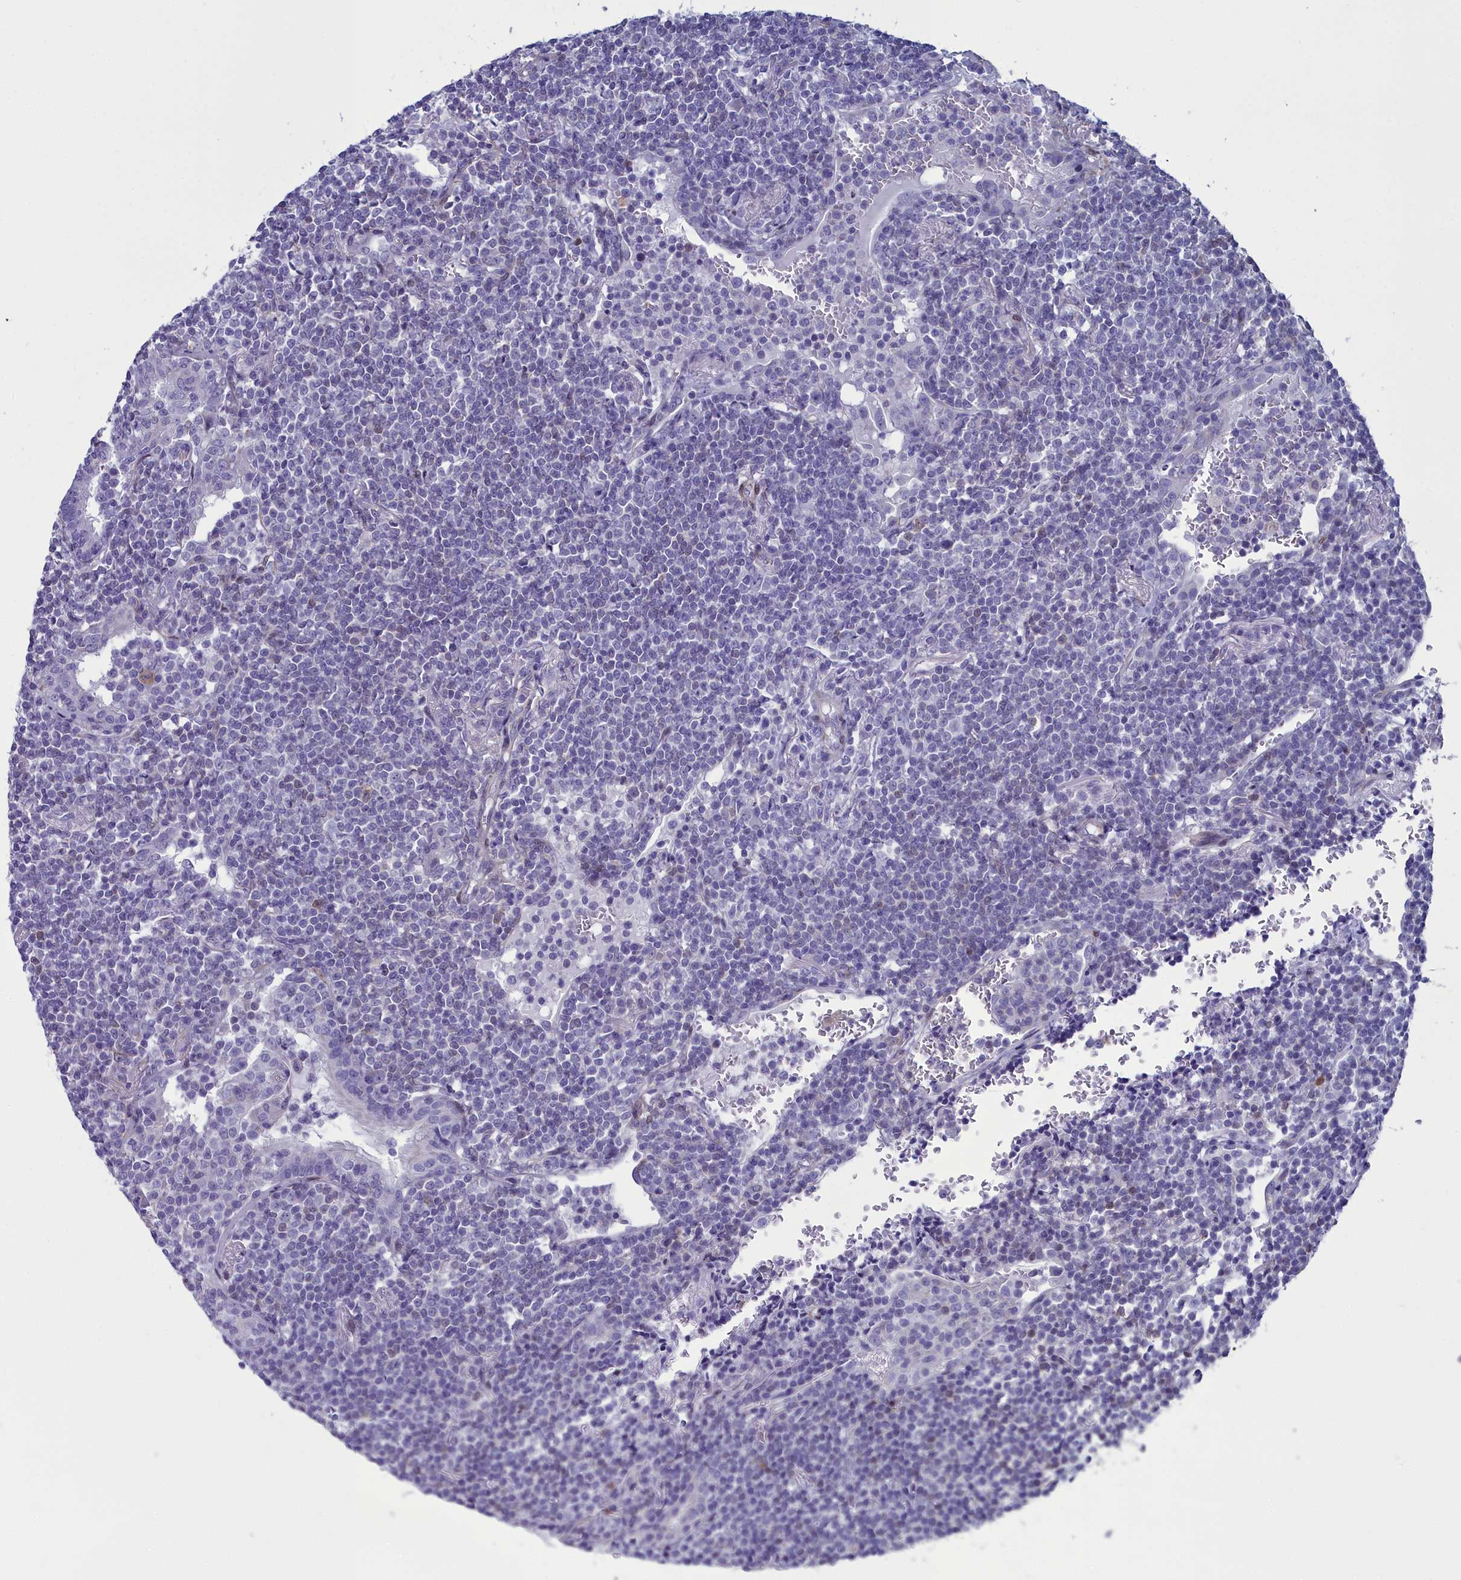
{"staining": {"intensity": "negative", "quantity": "none", "location": "none"}, "tissue": "lymphoma", "cell_type": "Tumor cells", "image_type": "cancer", "snomed": [{"axis": "morphology", "description": "Malignant lymphoma, non-Hodgkin's type, Low grade"}, {"axis": "topography", "description": "Lung"}], "caption": "Low-grade malignant lymphoma, non-Hodgkin's type stained for a protein using IHC displays no staining tumor cells.", "gene": "PPP1R14A", "patient": {"sex": "female", "age": 71}}